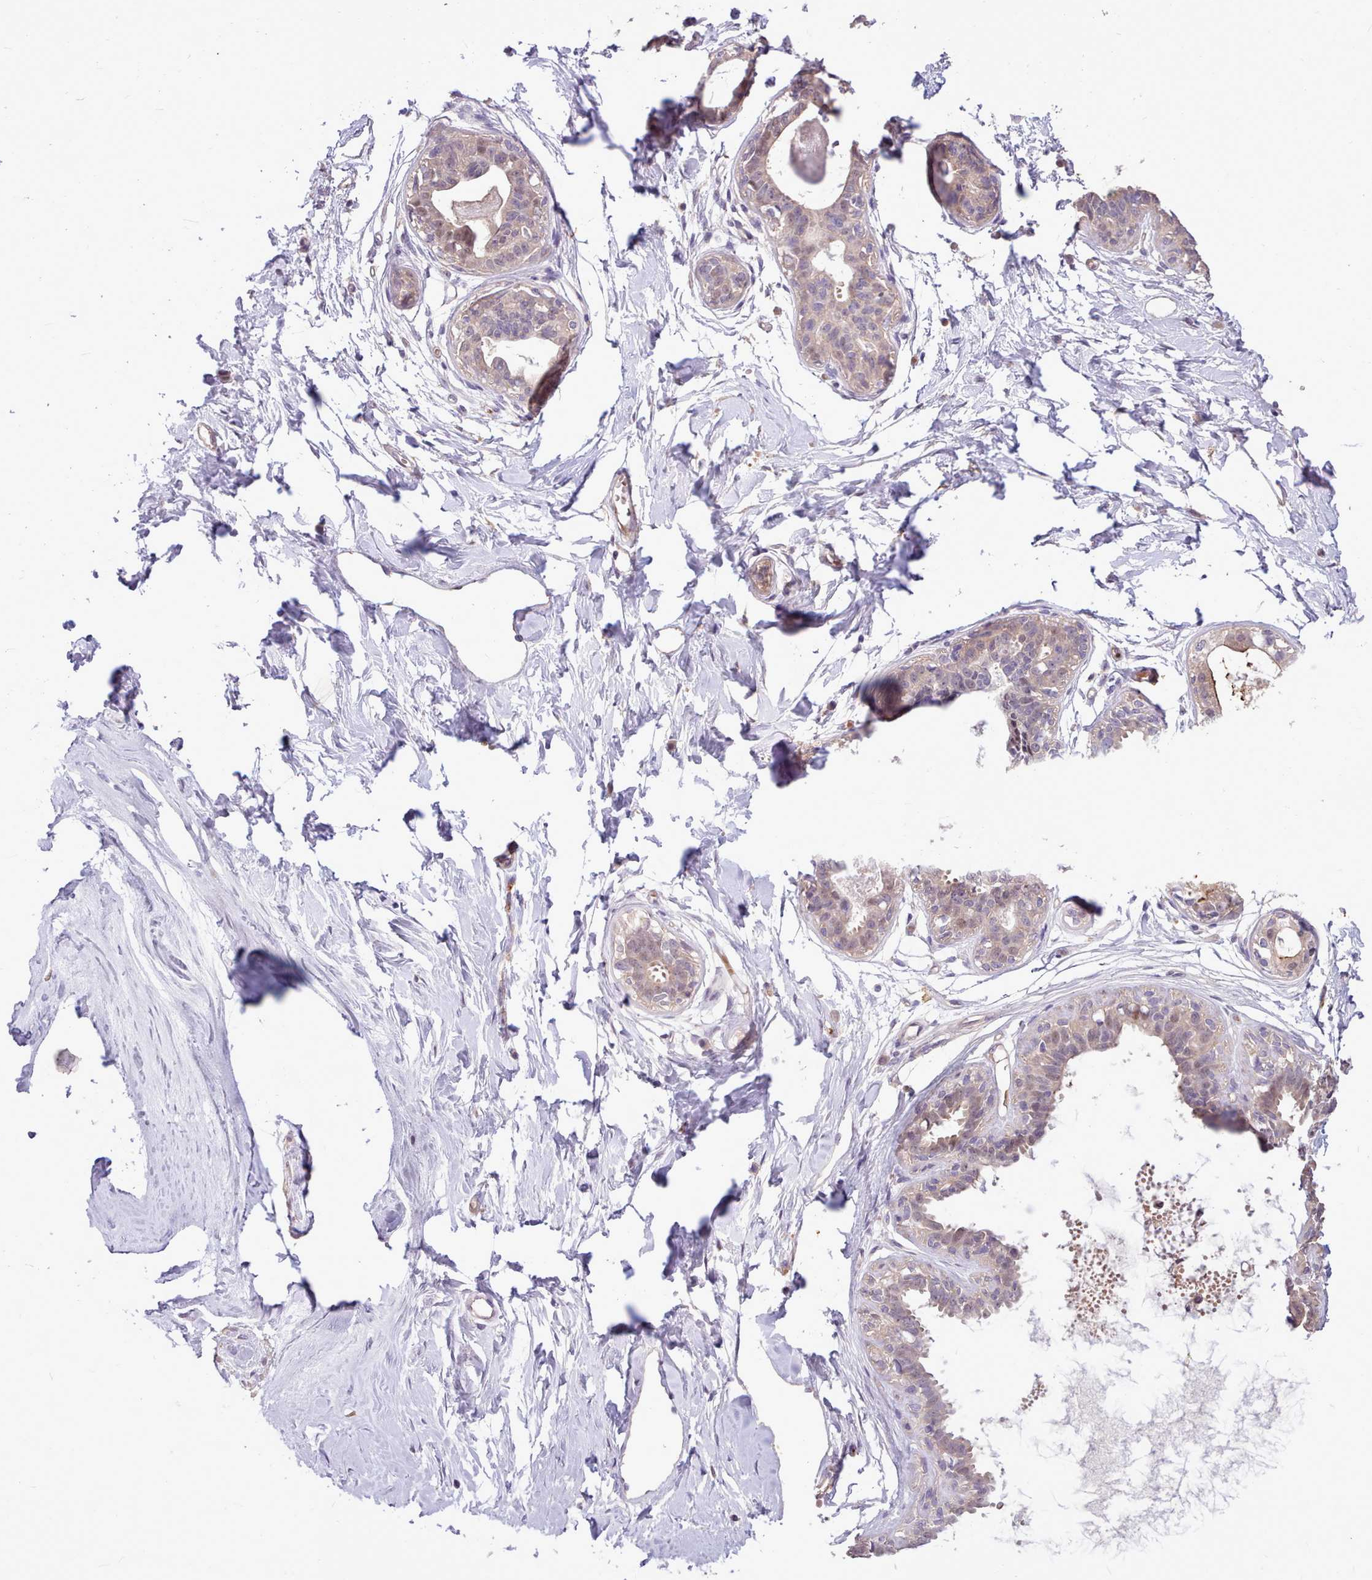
{"staining": {"intensity": "negative", "quantity": "none", "location": "none"}, "tissue": "breast", "cell_type": "Adipocytes", "image_type": "normal", "snomed": [{"axis": "morphology", "description": "Normal tissue, NOS"}, {"axis": "topography", "description": "Breast"}], "caption": "DAB (3,3'-diaminobenzidine) immunohistochemical staining of normal breast demonstrates no significant expression in adipocytes.", "gene": "ZNF607", "patient": {"sex": "female", "age": 45}}